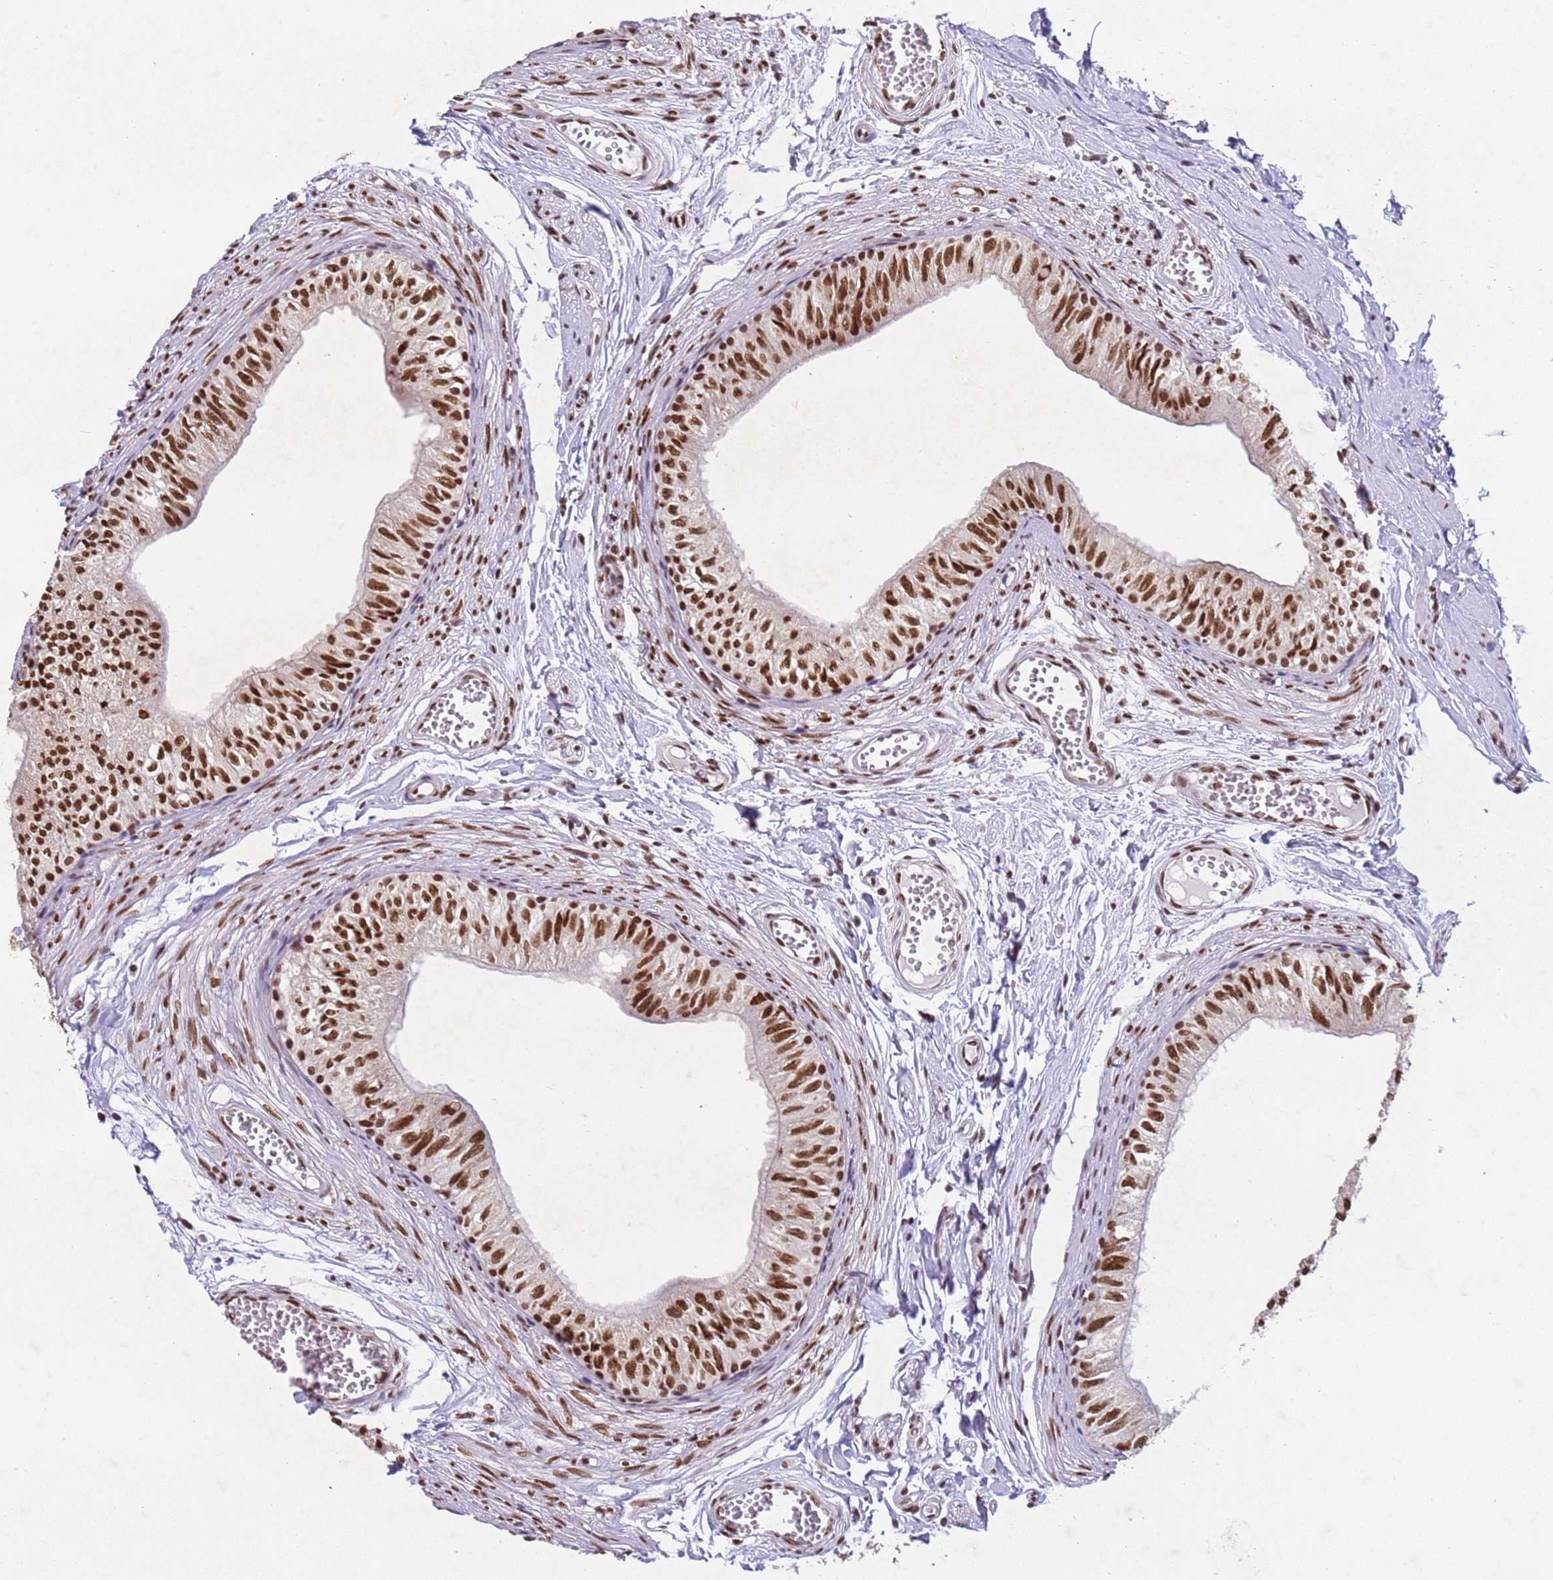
{"staining": {"intensity": "strong", "quantity": ">75%", "location": "nuclear"}, "tissue": "epididymis", "cell_type": "Glandular cells", "image_type": "normal", "snomed": [{"axis": "morphology", "description": "Normal tissue, NOS"}, {"axis": "topography", "description": "Epididymis"}], "caption": "Protein staining reveals strong nuclear expression in approximately >75% of glandular cells in normal epididymis.", "gene": "ESF1", "patient": {"sex": "male", "age": 37}}